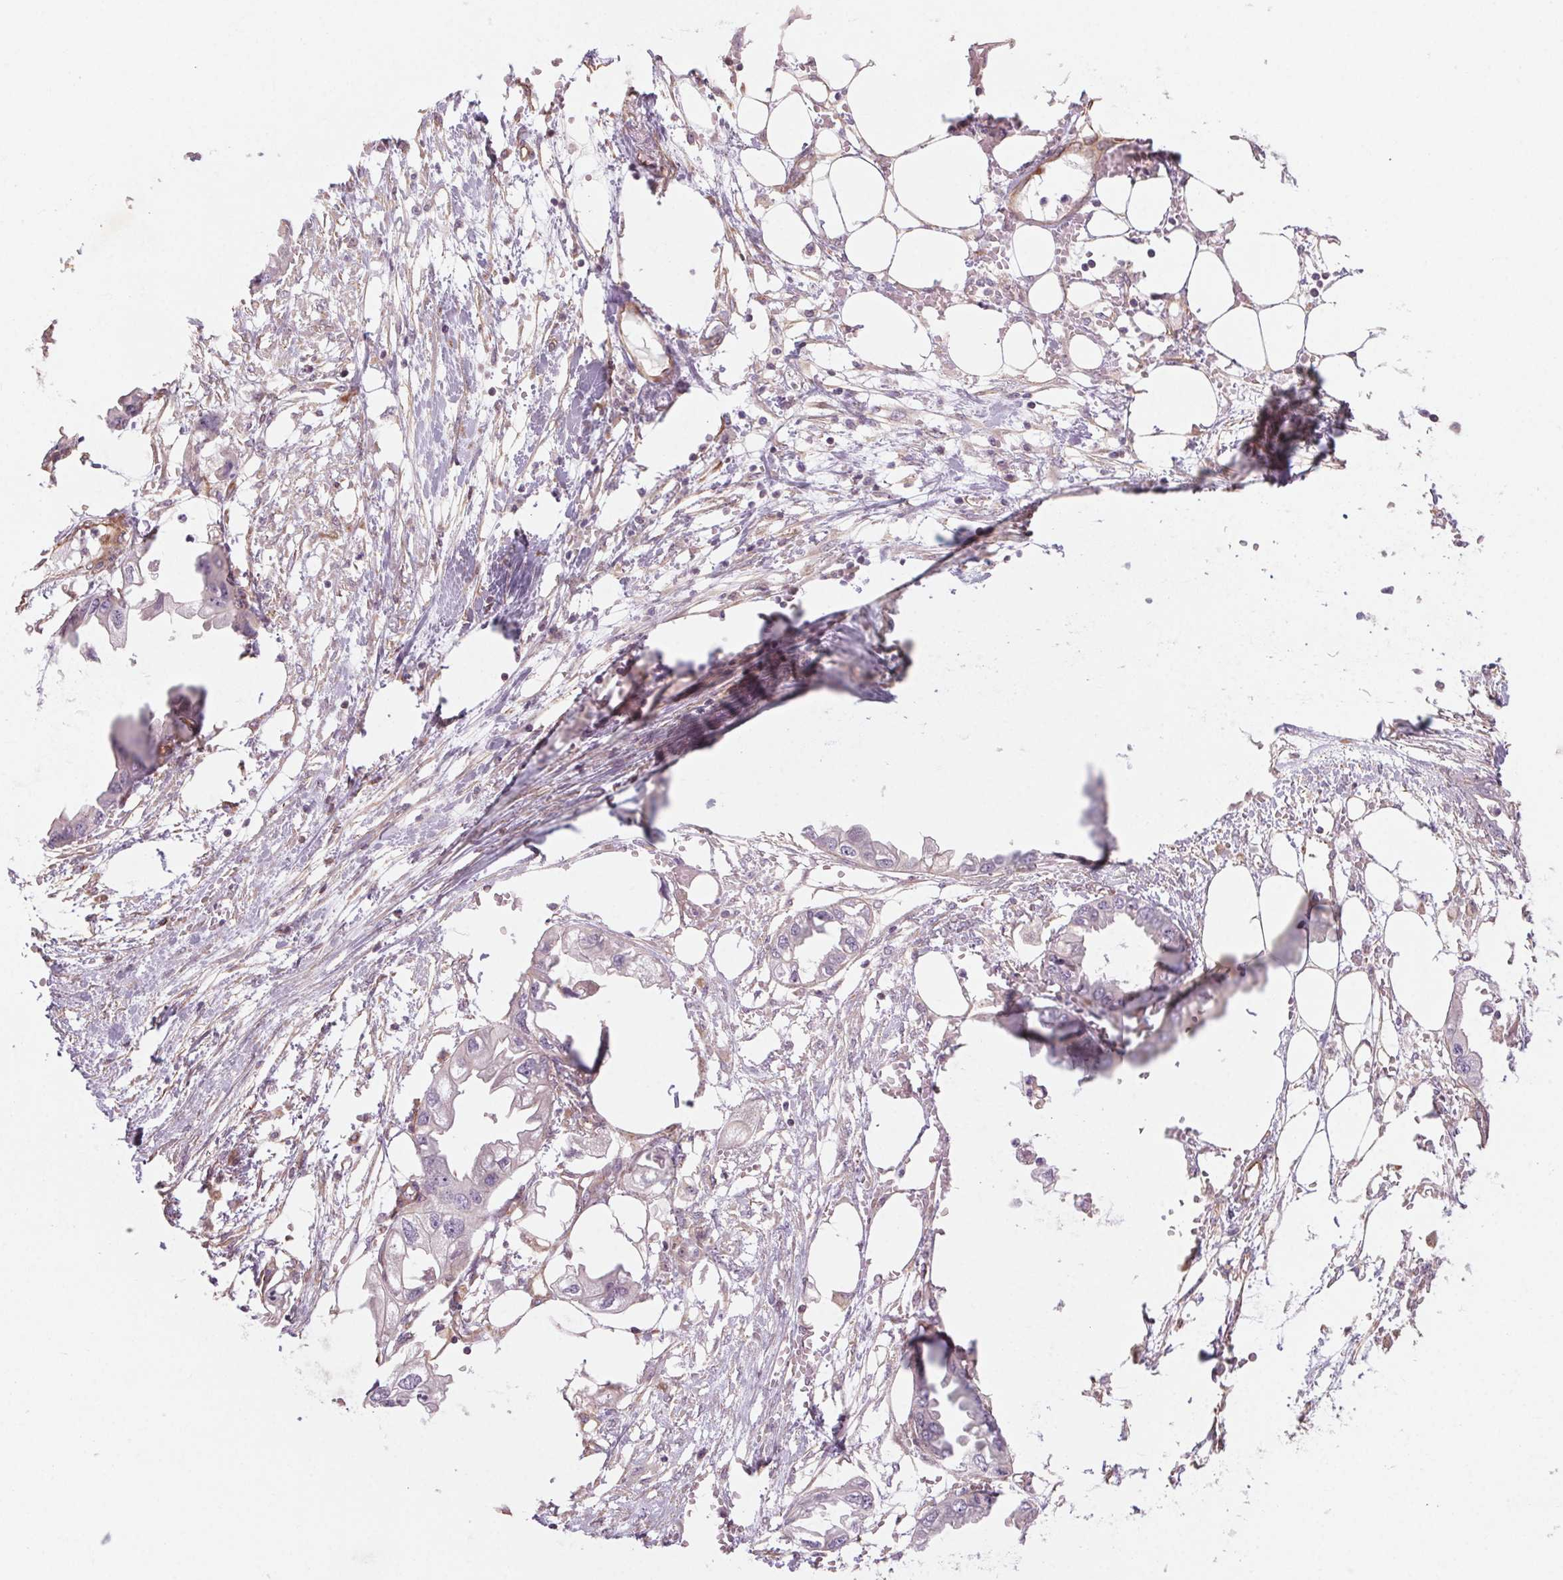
{"staining": {"intensity": "negative", "quantity": "none", "location": "none"}, "tissue": "endometrial cancer", "cell_type": "Tumor cells", "image_type": "cancer", "snomed": [{"axis": "morphology", "description": "Adenocarcinoma, NOS"}, {"axis": "morphology", "description": "Adenocarcinoma, metastatic, NOS"}, {"axis": "topography", "description": "Adipose tissue"}, {"axis": "topography", "description": "Endometrium"}], "caption": "The immunohistochemistry image has no significant positivity in tumor cells of endometrial cancer (adenocarcinoma) tissue. The staining is performed using DAB brown chromogen with nuclei counter-stained in using hematoxylin.", "gene": "CCSER1", "patient": {"sex": "female", "age": 67}}